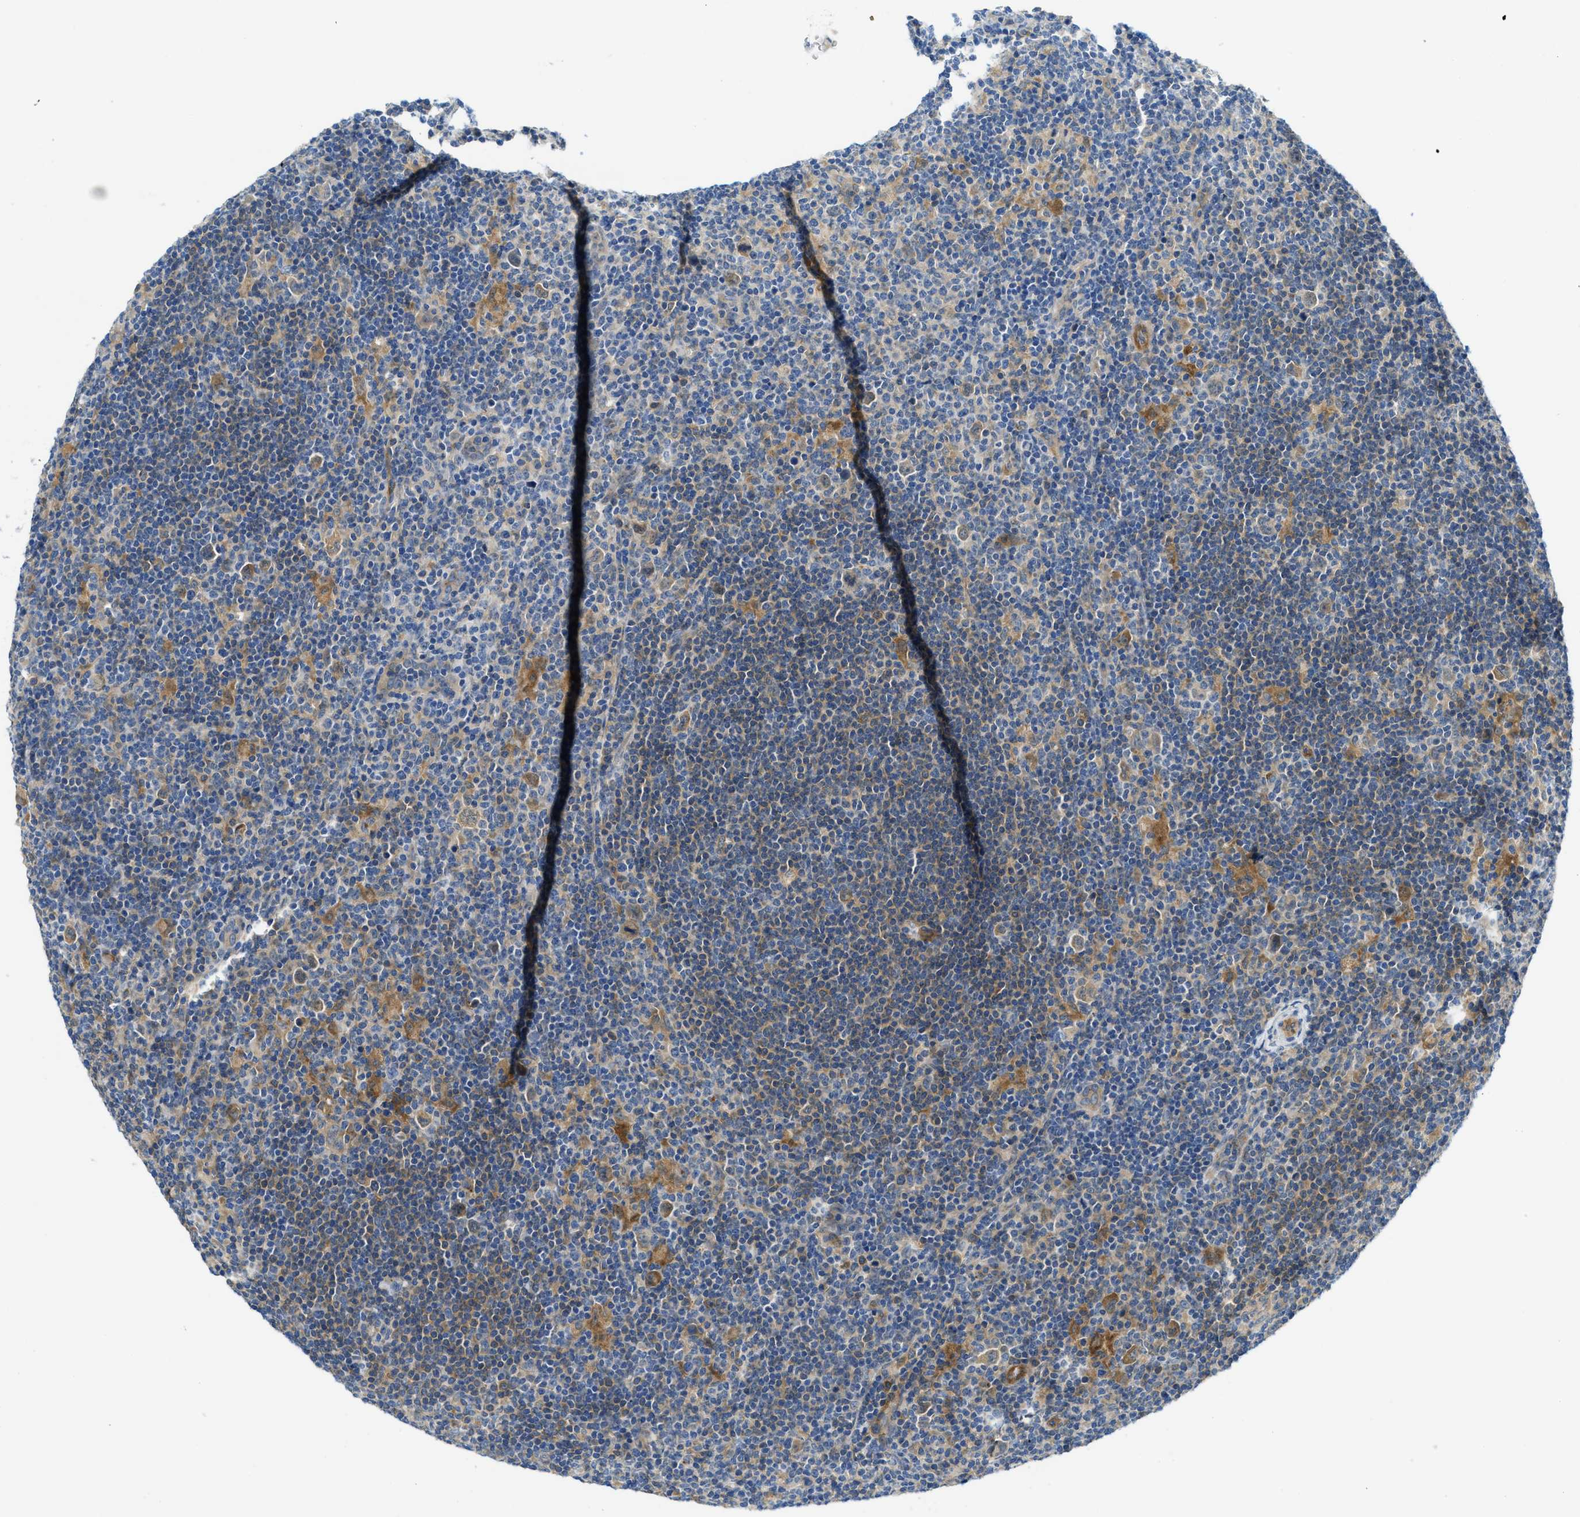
{"staining": {"intensity": "moderate", "quantity": ">75%", "location": "cytoplasmic/membranous"}, "tissue": "lymphoma", "cell_type": "Tumor cells", "image_type": "cancer", "snomed": [{"axis": "morphology", "description": "Hodgkin's disease, NOS"}, {"axis": "topography", "description": "Lymph node"}], "caption": "A photomicrograph of human Hodgkin's disease stained for a protein exhibits moderate cytoplasmic/membranous brown staining in tumor cells. The staining was performed using DAB to visualize the protein expression in brown, while the nuclei were stained in blue with hematoxylin (Magnification: 20x).", "gene": "RIPK2", "patient": {"sex": "female", "age": 57}}